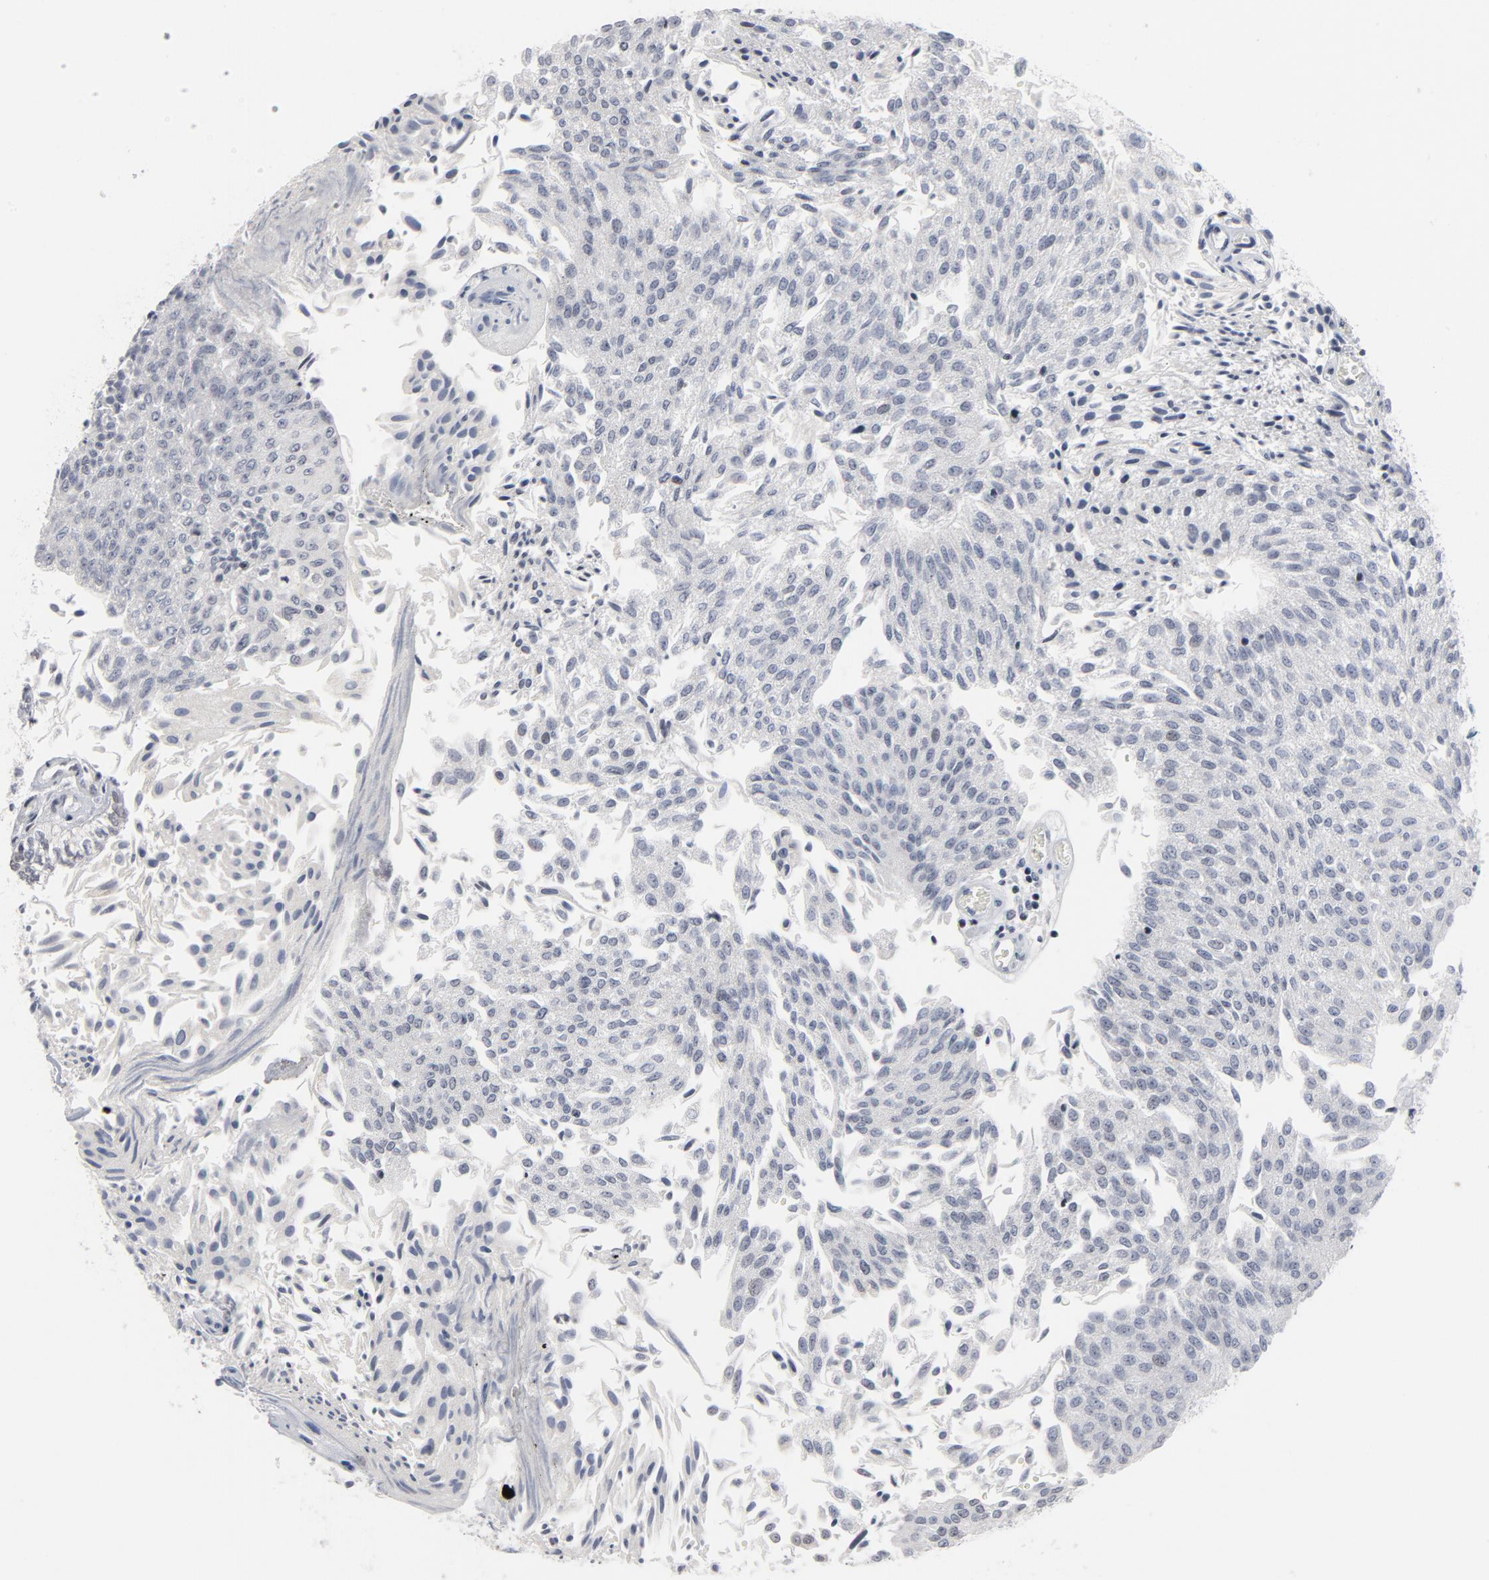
{"staining": {"intensity": "negative", "quantity": "none", "location": "none"}, "tissue": "urothelial cancer", "cell_type": "Tumor cells", "image_type": "cancer", "snomed": [{"axis": "morphology", "description": "Urothelial carcinoma, Low grade"}, {"axis": "topography", "description": "Urinary bladder"}], "caption": "Urothelial carcinoma (low-grade) was stained to show a protein in brown. There is no significant expression in tumor cells.", "gene": "GABPA", "patient": {"sex": "male", "age": 86}}